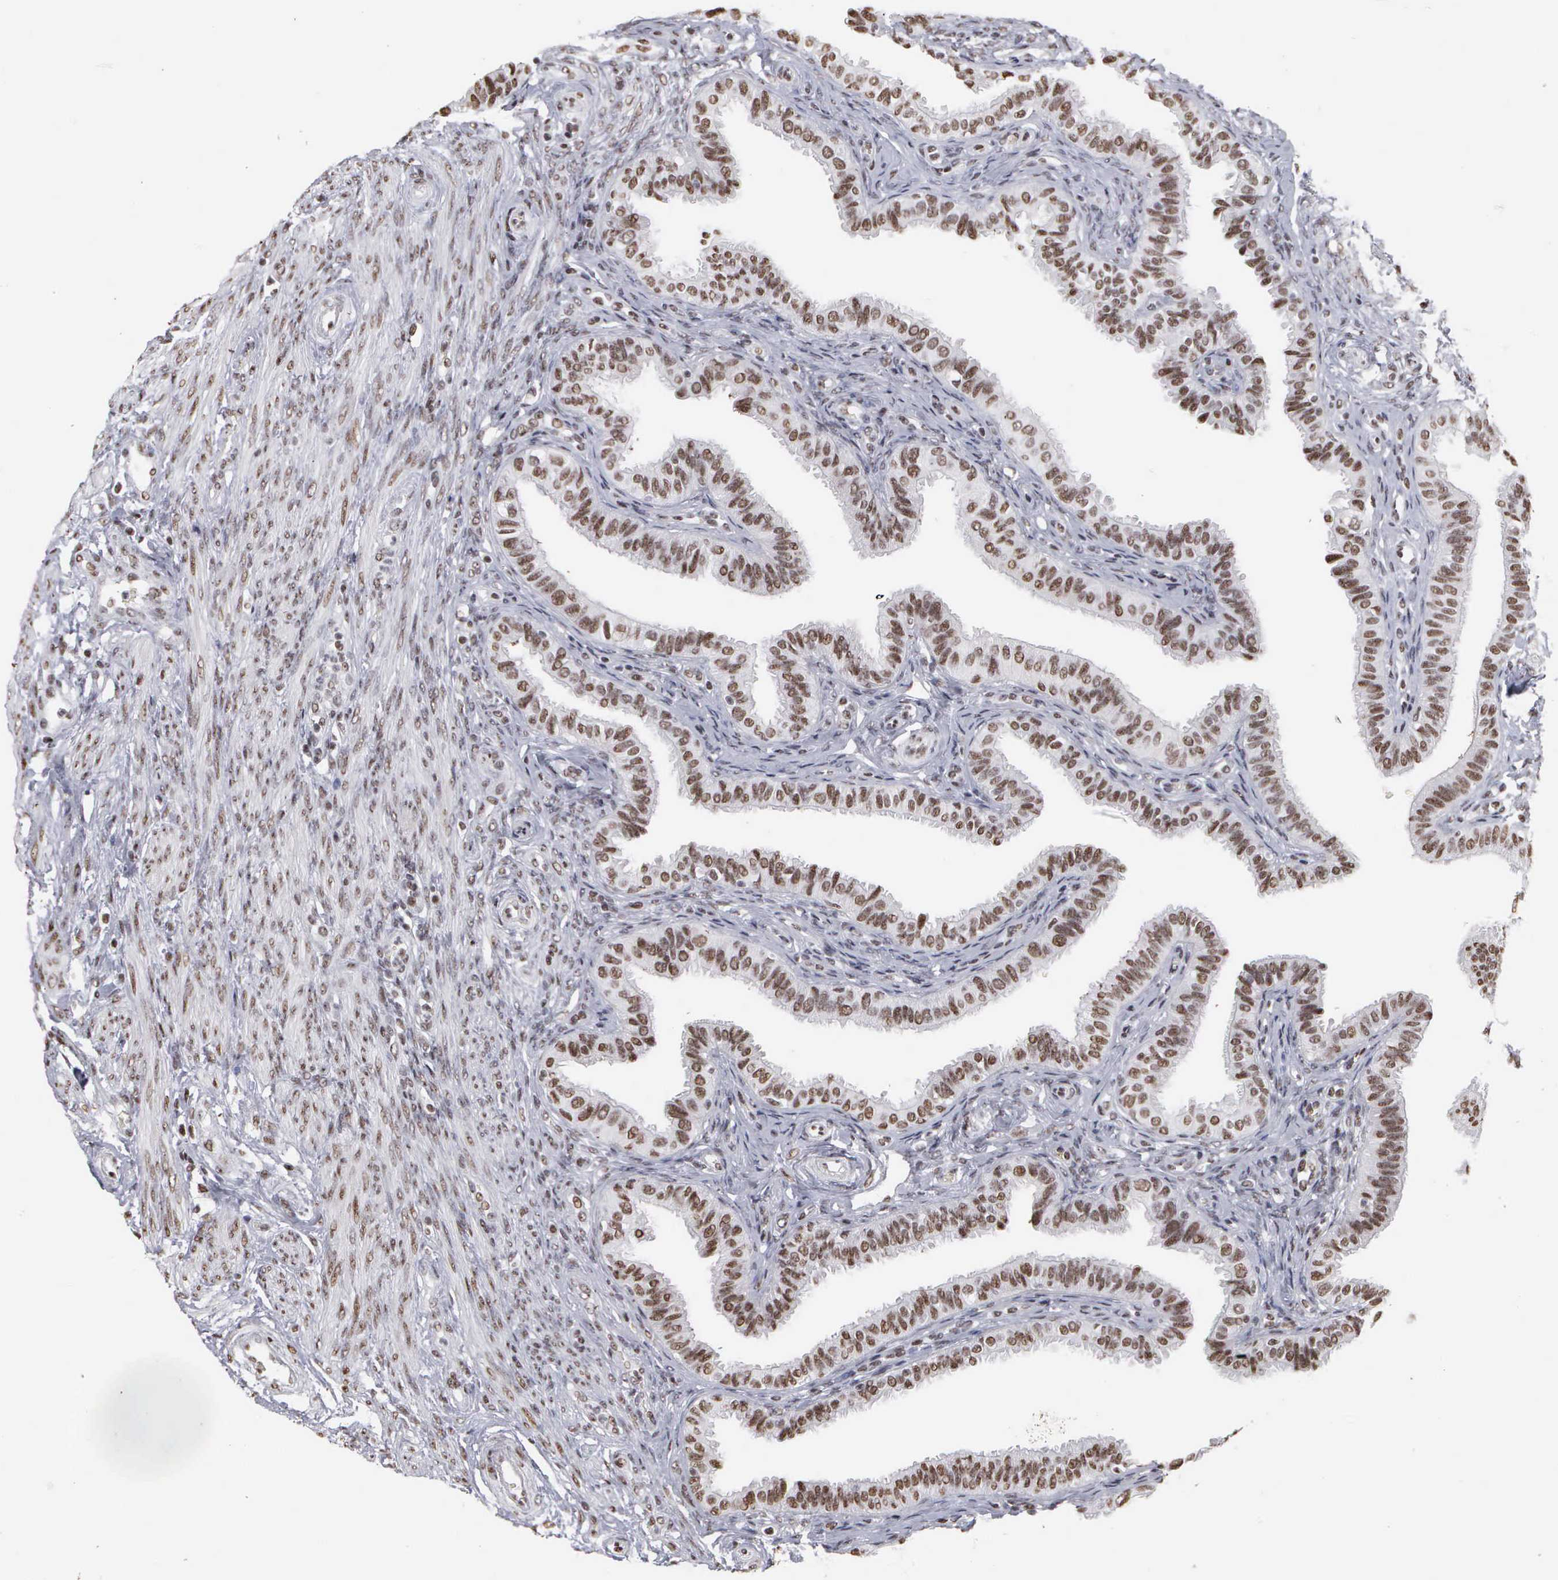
{"staining": {"intensity": "moderate", "quantity": ">75%", "location": "nuclear"}, "tissue": "fallopian tube", "cell_type": "Glandular cells", "image_type": "normal", "snomed": [{"axis": "morphology", "description": "Normal tissue, NOS"}, {"axis": "topography", "description": "Fallopian tube"}], "caption": "Fallopian tube stained for a protein (brown) reveals moderate nuclear positive expression in about >75% of glandular cells.", "gene": "KIAA0586", "patient": {"sex": "female", "age": 42}}